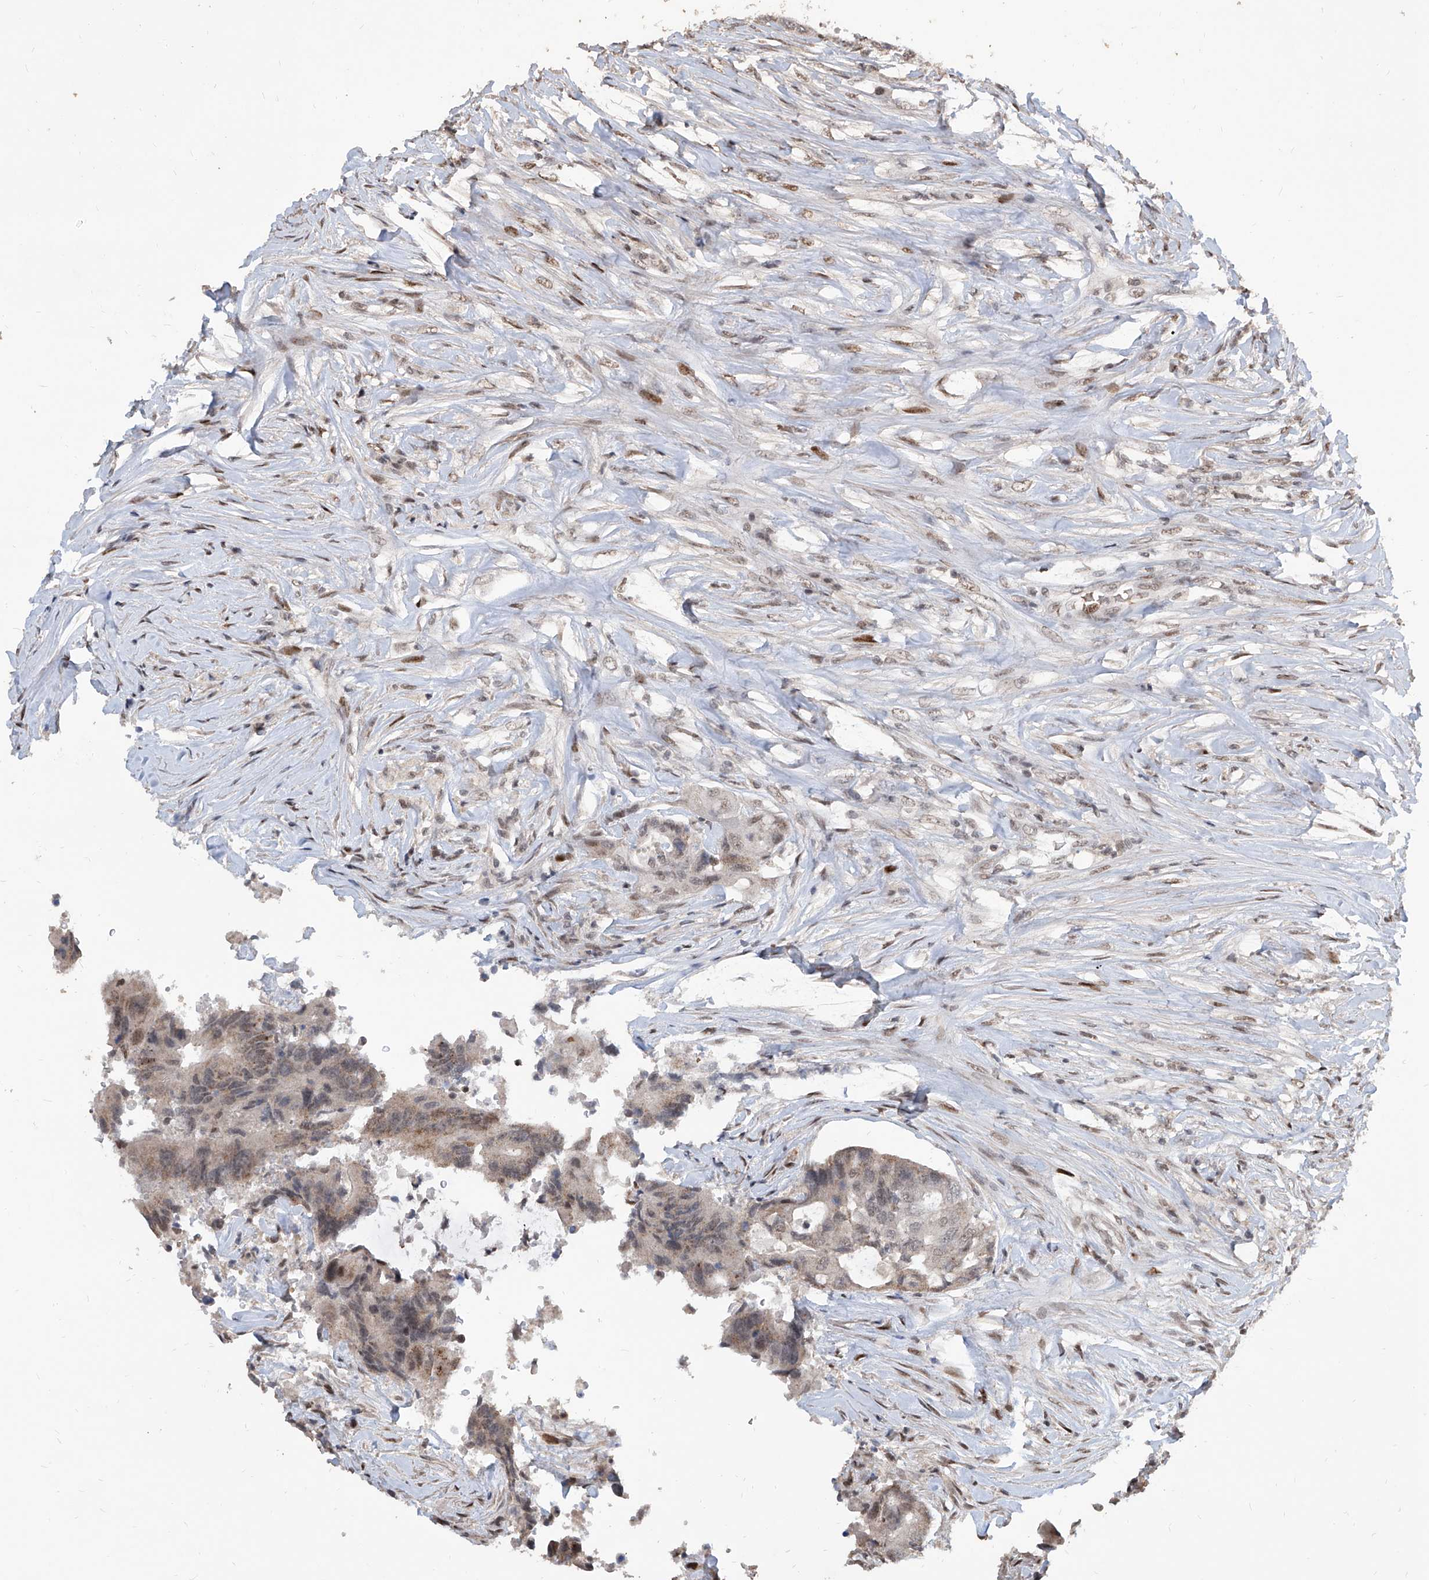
{"staining": {"intensity": "weak", "quantity": "25%-75%", "location": "cytoplasmic/membranous,nuclear"}, "tissue": "colorectal cancer", "cell_type": "Tumor cells", "image_type": "cancer", "snomed": [{"axis": "morphology", "description": "Adenocarcinoma, NOS"}, {"axis": "topography", "description": "Colon"}], "caption": "The micrograph displays immunohistochemical staining of adenocarcinoma (colorectal). There is weak cytoplasmic/membranous and nuclear staining is appreciated in approximately 25%-75% of tumor cells.", "gene": "IRF2", "patient": {"sex": "male", "age": 71}}